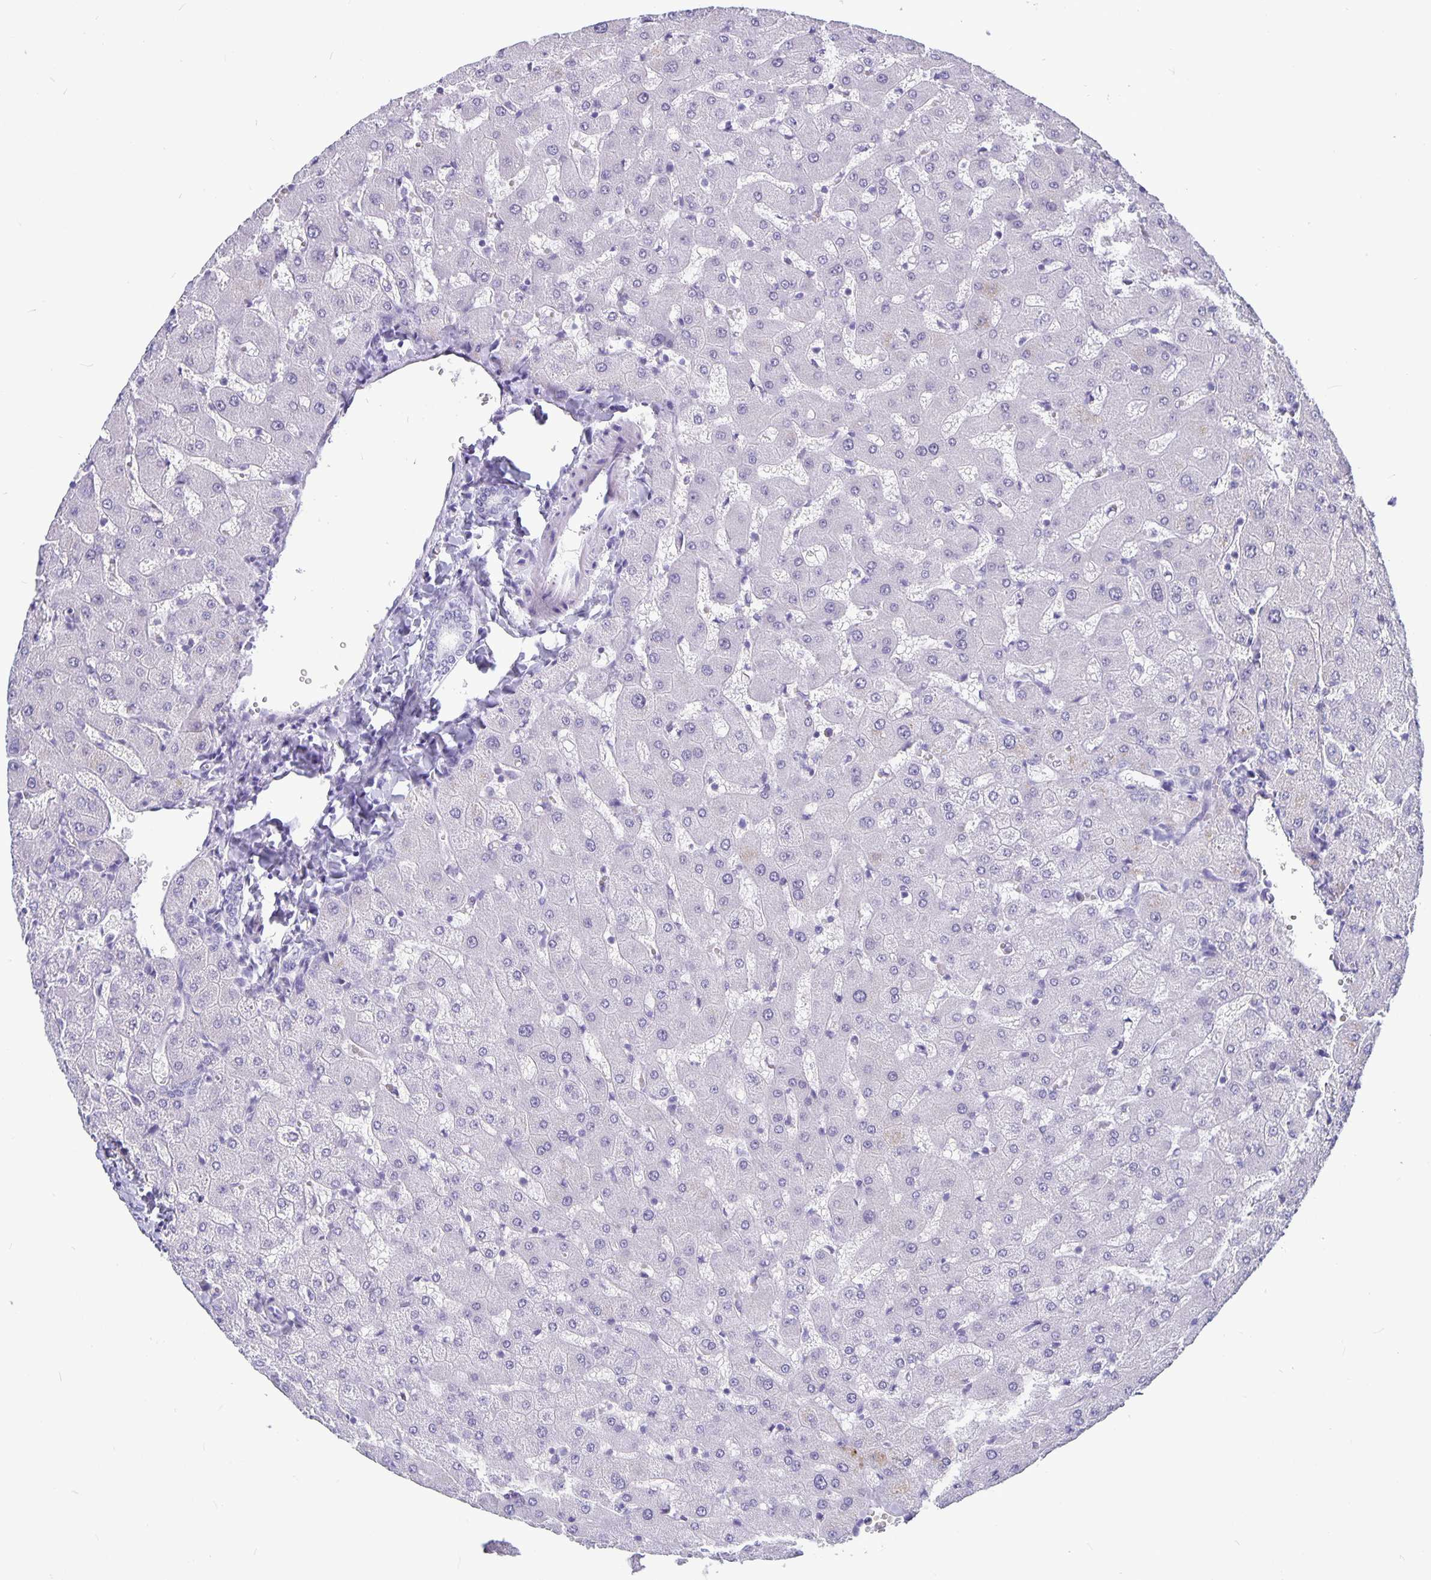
{"staining": {"intensity": "negative", "quantity": "none", "location": "none"}, "tissue": "liver", "cell_type": "Cholangiocytes", "image_type": "normal", "snomed": [{"axis": "morphology", "description": "Normal tissue, NOS"}, {"axis": "topography", "description": "Liver"}], "caption": "High power microscopy micrograph of an immunohistochemistry (IHC) micrograph of unremarkable liver, revealing no significant expression in cholangiocytes. The staining is performed using DAB (3,3'-diaminobenzidine) brown chromogen with nuclei counter-stained in using hematoxylin.", "gene": "BPIFA3", "patient": {"sex": "female", "age": 63}}